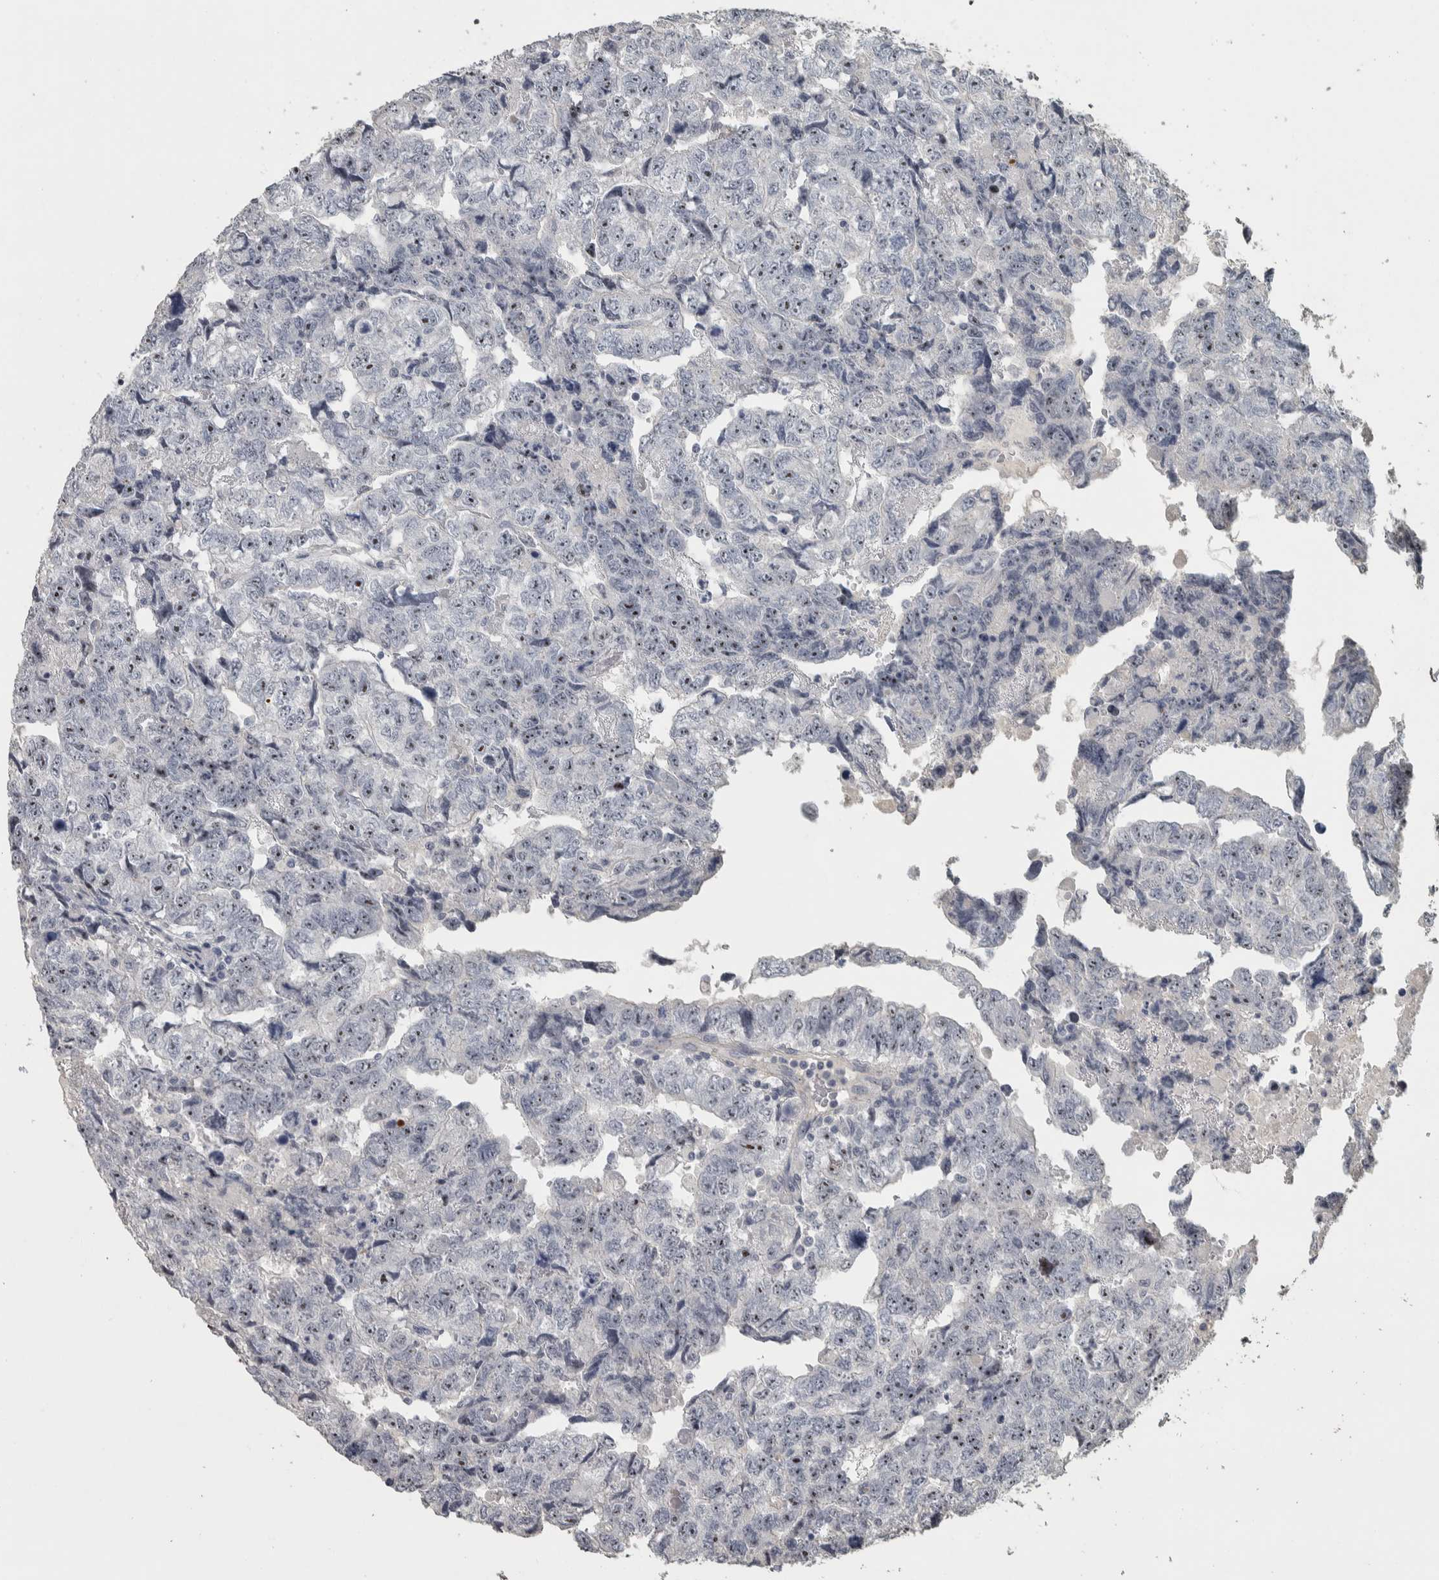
{"staining": {"intensity": "negative", "quantity": "none", "location": "none"}, "tissue": "testis cancer", "cell_type": "Tumor cells", "image_type": "cancer", "snomed": [{"axis": "morphology", "description": "Carcinoma, Embryonal, NOS"}, {"axis": "topography", "description": "Testis"}], "caption": "The histopathology image demonstrates no staining of tumor cells in testis embryonal carcinoma. (DAB (3,3'-diaminobenzidine) immunohistochemistry with hematoxylin counter stain).", "gene": "DCAF10", "patient": {"sex": "male", "age": 36}}